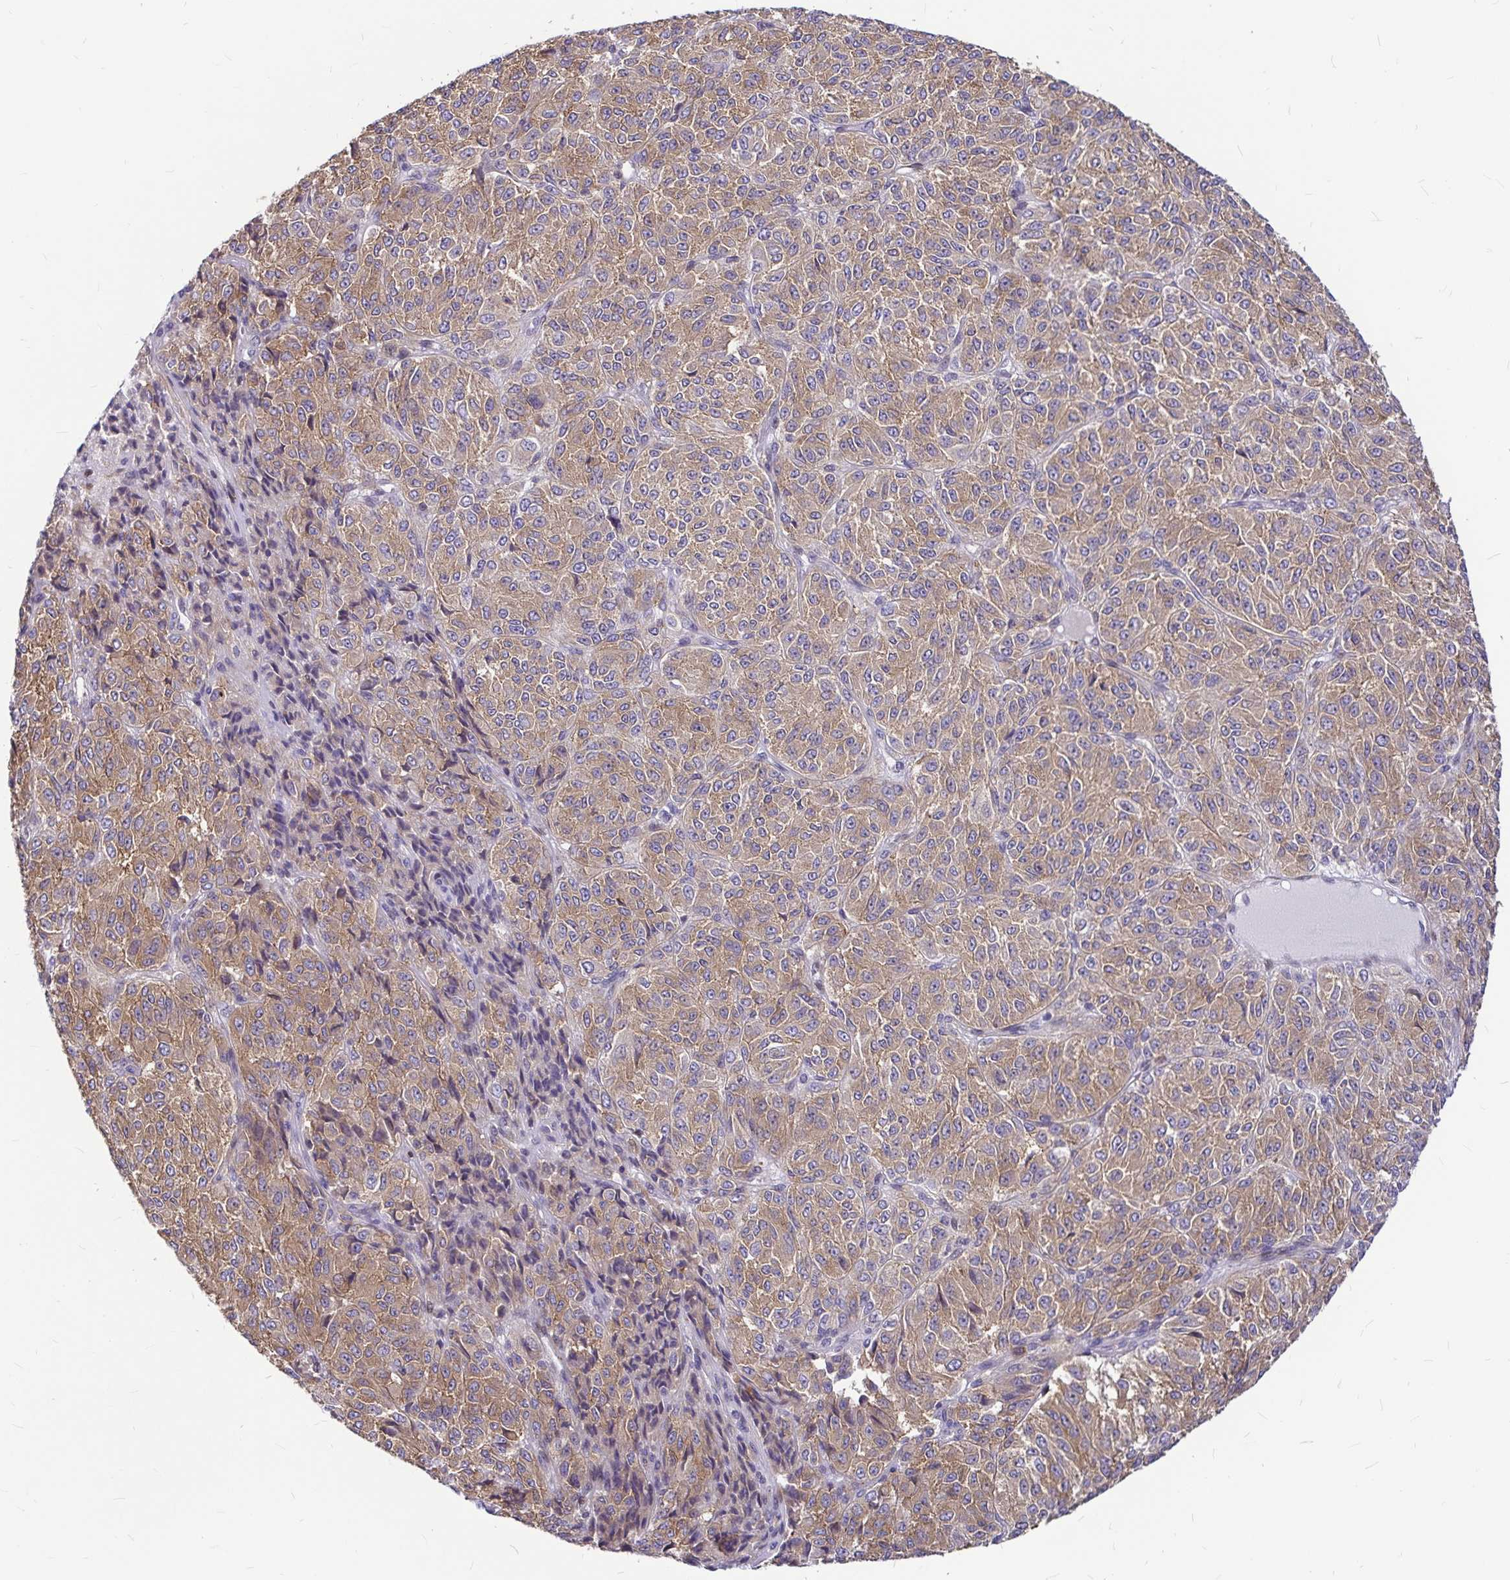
{"staining": {"intensity": "moderate", "quantity": ">75%", "location": "cytoplasmic/membranous"}, "tissue": "melanoma", "cell_type": "Tumor cells", "image_type": "cancer", "snomed": [{"axis": "morphology", "description": "Malignant melanoma, Metastatic site"}, {"axis": "topography", "description": "Brain"}], "caption": "There is medium levels of moderate cytoplasmic/membranous positivity in tumor cells of malignant melanoma (metastatic site), as demonstrated by immunohistochemical staining (brown color).", "gene": "GABBR2", "patient": {"sex": "female", "age": 56}}